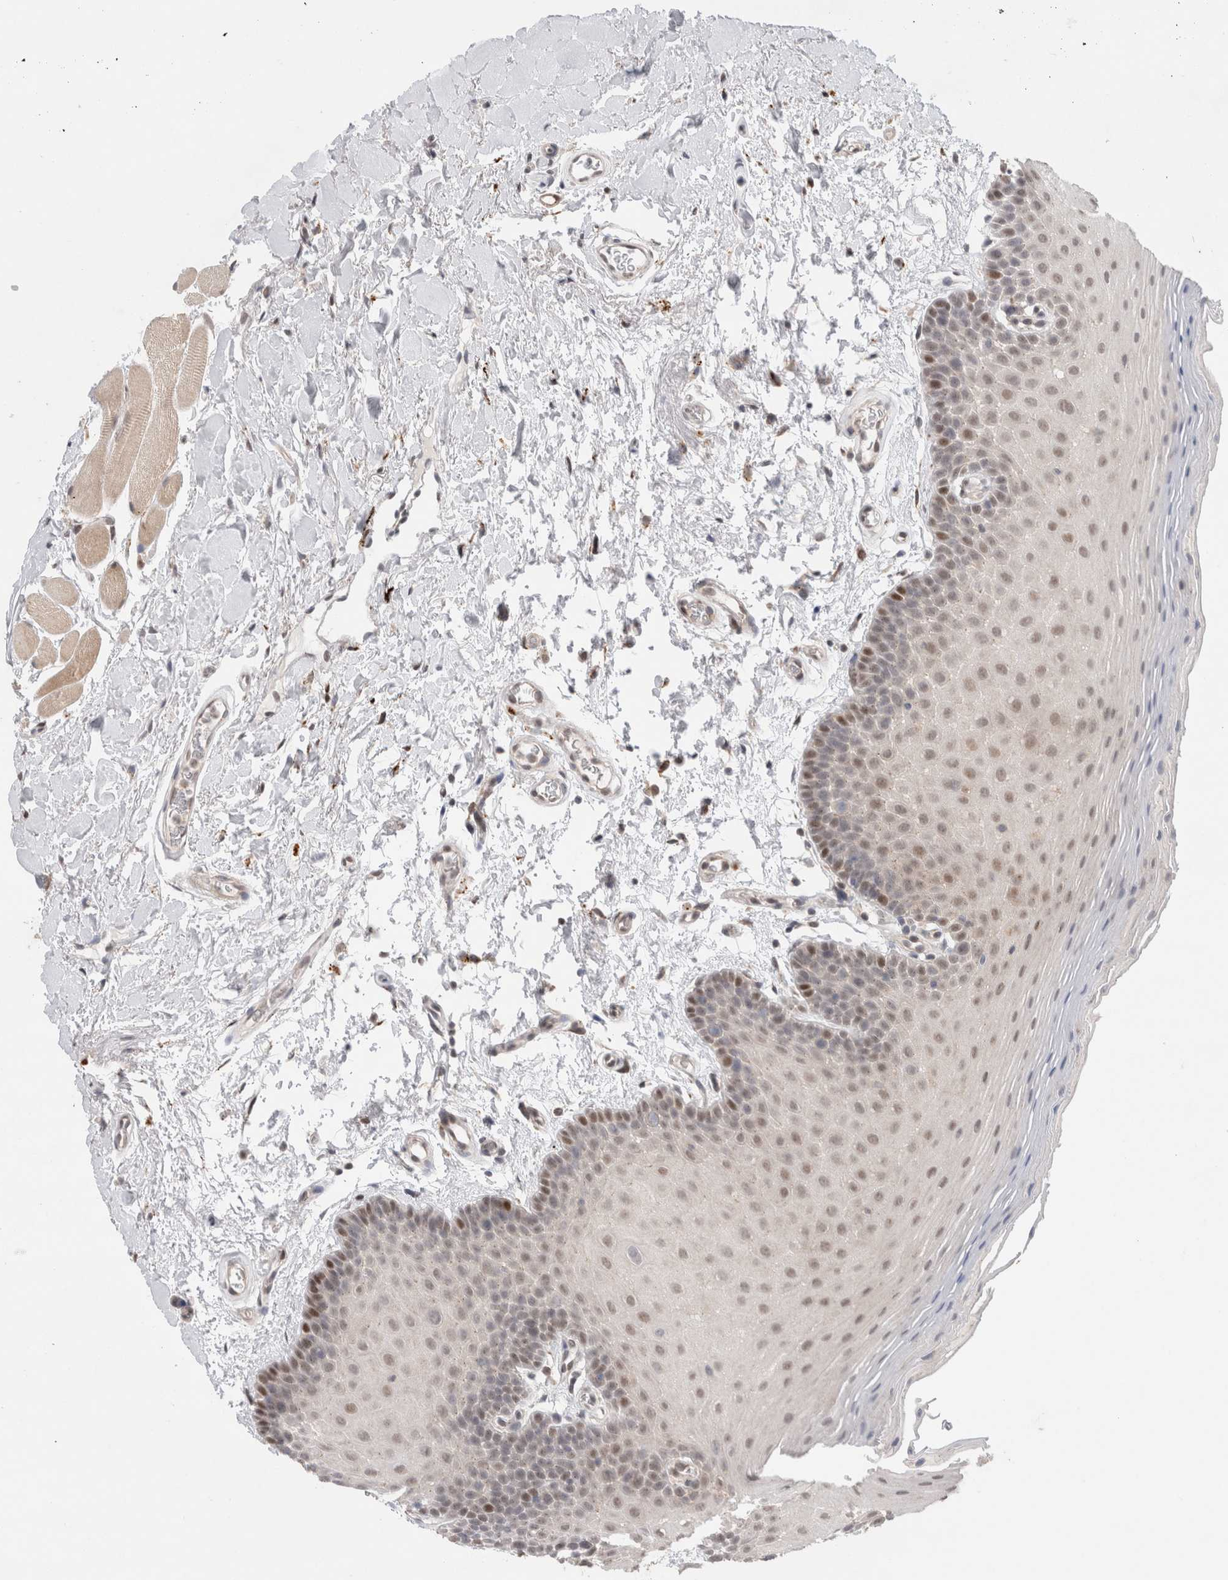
{"staining": {"intensity": "moderate", "quantity": "<25%", "location": "nuclear"}, "tissue": "oral mucosa", "cell_type": "Squamous epithelial cells", "image_type": "normal", "snomed": [{"axis": "morphology", "description": "Normal tissue, NOS"}, {"axis": "topography", "description": "Oral tissue"}], "caption": "Immunohistochemistry histopathology image of normal human oral mucosa stained for a protein (brown), which shows low levels of moderate nuclear positivity in about <25% of squamous epithelial cells.", "gene": "SLC29A1", "patient": {"sex": "male", "age": 62}}